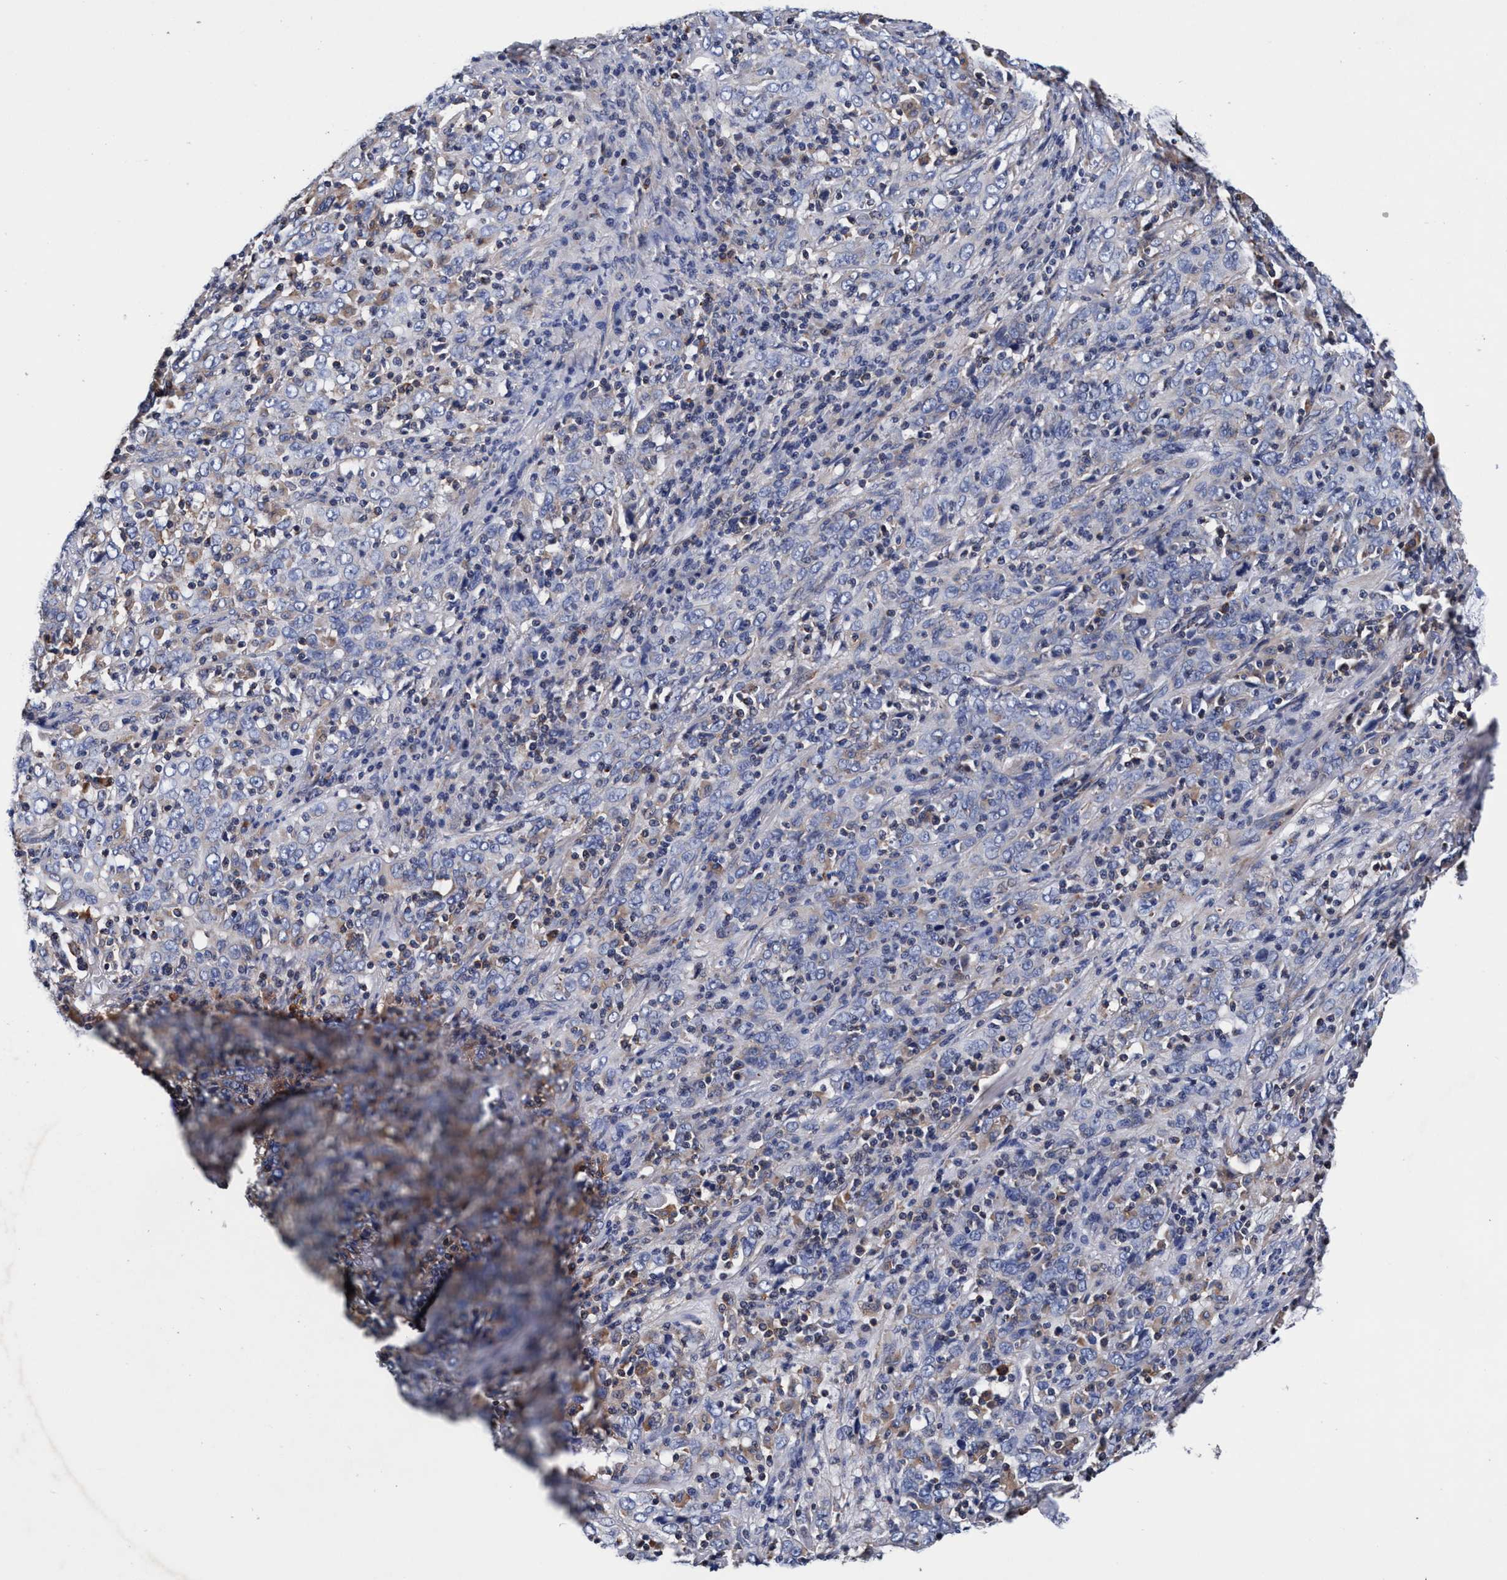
{"staining": {"intensity": "negative", "quantity": "none", "location": "none"}, "tissue": "cervical cancer", "cell_type": "Tumor cells", "image_type": "cancer", "snomed": [{"axis": "morphology", "description": "Squamous cell carcinoma, NOS"}, {"axis": "topography", "description": "Cervix"}], "caption": "This is a micrograph of IHC staining of squamous cell carcinoma (cervical), which shows no positivity in tumor cells. (DAB IHC visualized using brightfield microscopy, high magnification).", "gene": "RNF208", "patient": {"sex": "female", "age": 46}}